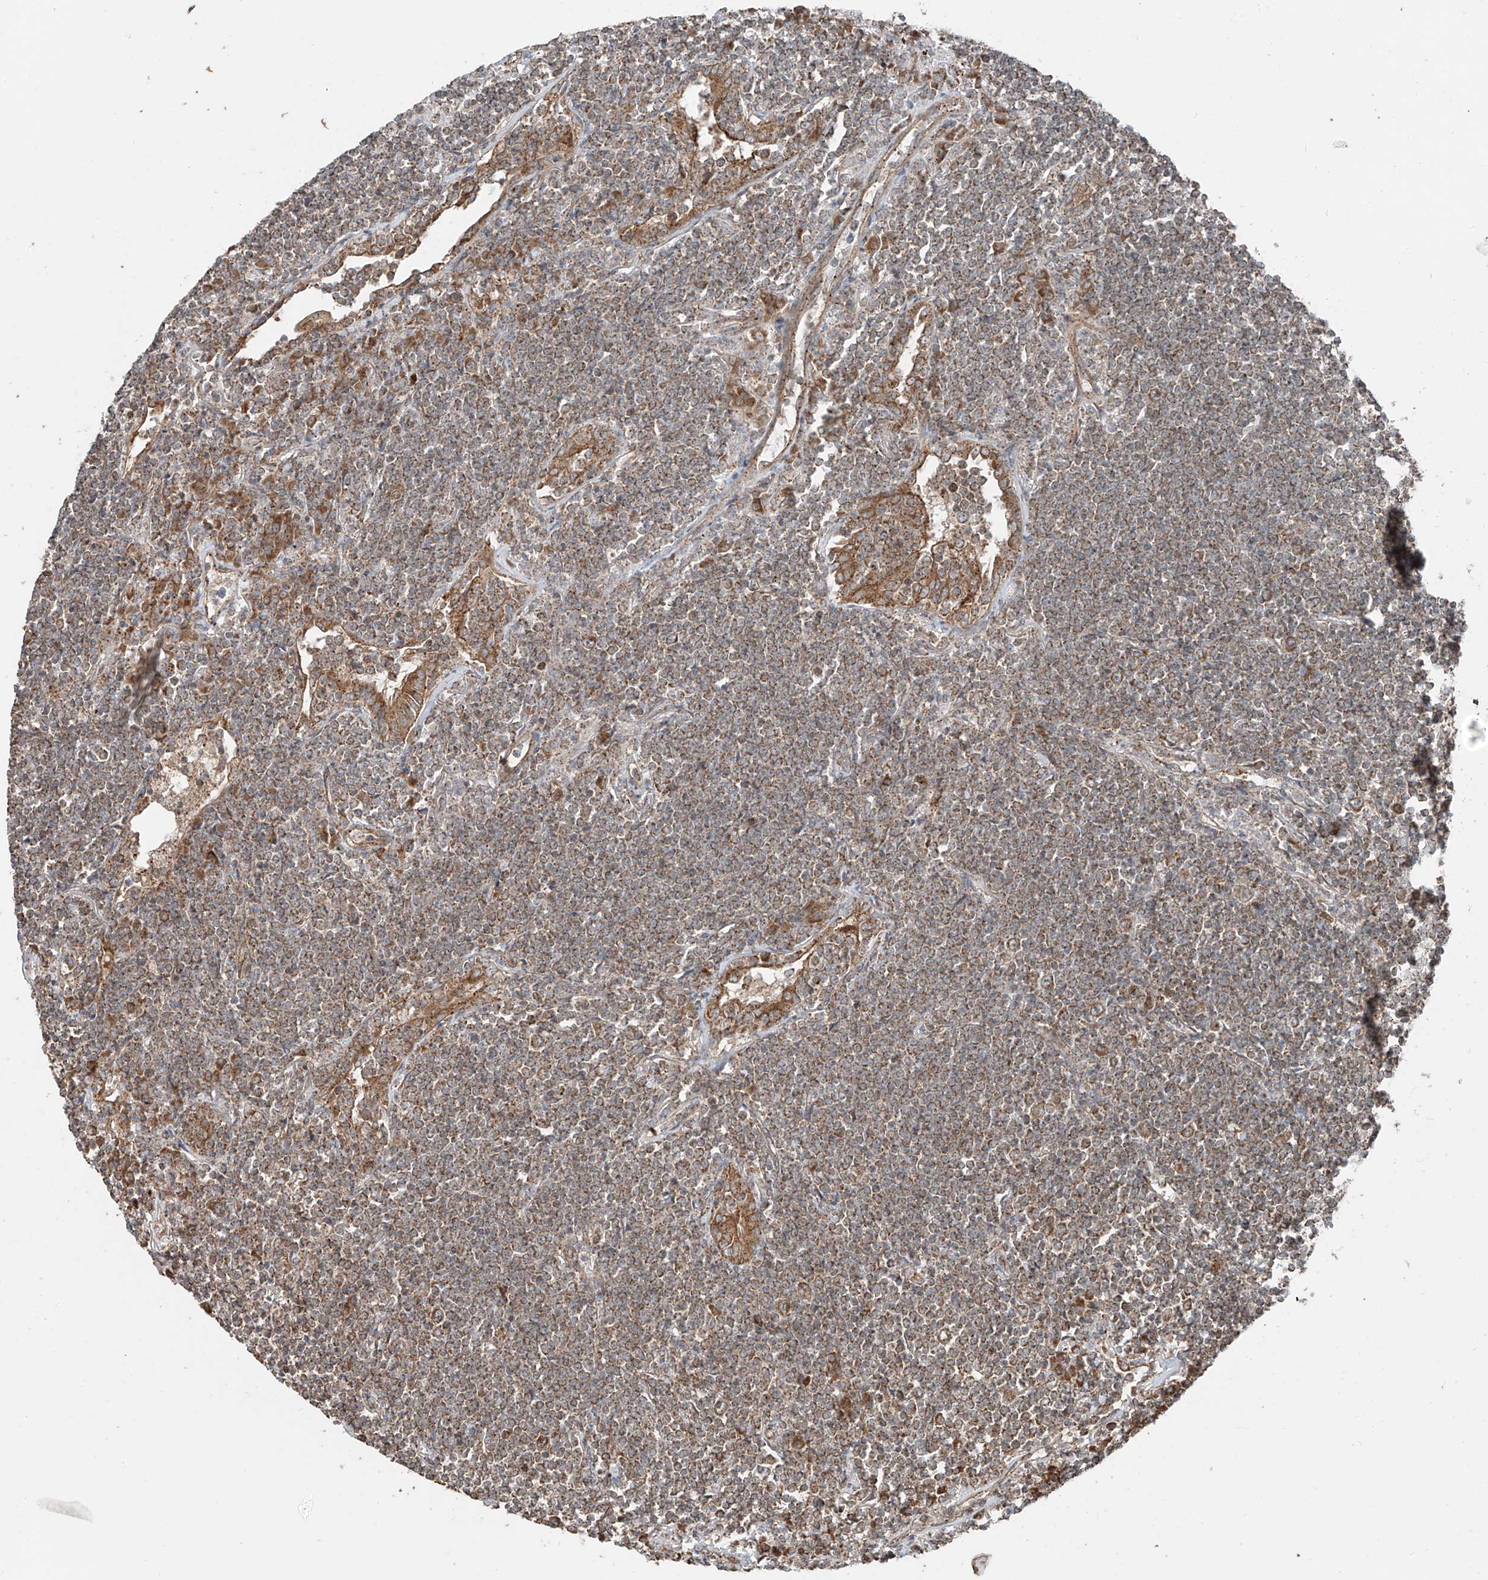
{"staining": {"intensity": "moderate", "quantity": ">75%", "location": "cytoplasmic/membranous"}, "tissue": "lymphoma", "cell_type": "Tumor cells", "image_type": "cancer", "snomed": [{"axis": "morphology", "description": "Malignant lymphoma, non-Hodgkin's type, Low grade"}, {"axis": "topography", "description": "Lung"}], "caption": "Moderate cytoplasmic/membranous protein staining is present in about >75% of tumor cells in lymphoma.", "gene": "CEP162", "patient": {"sex": "female", "age": 71}}